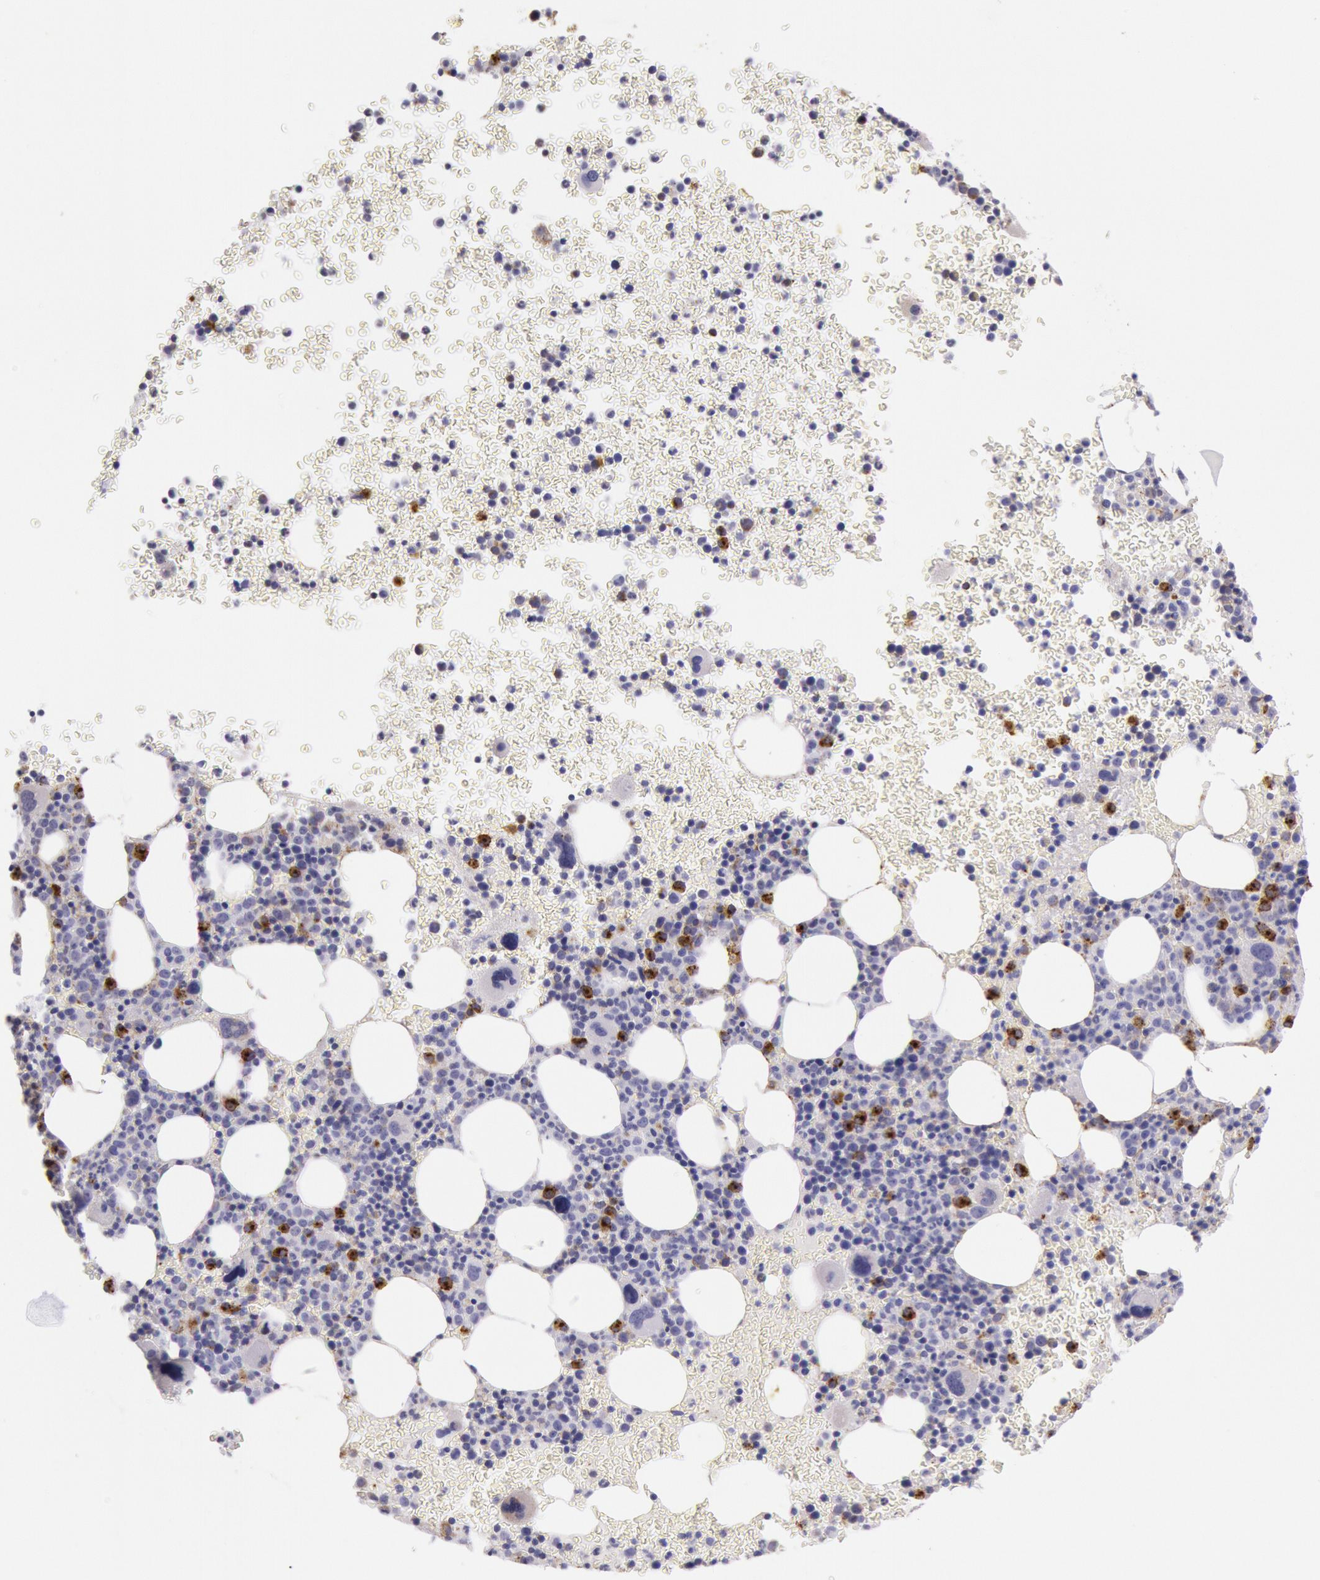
{"staining": {"intensity": "strong", "quantity": "<25%", "location": "cytoplasmic/membranous"}, "tissue": "bone marrow", "cell_type": "Hematopoietic cells", "image_type": "normal", "snomed": [{"axis": "morphology", "description": "Normal tissue, NOS"}, {"axis": "topography", "description": "Bone marrow"}], "caption": "Strong cytoplasmic/membranous expression for a protein is seen in approximately <25% of hematopoietic cells of benign bone marrow using IHC.", "gene": "FRMD6", "patient": {"sex": "male", "age": 69}}